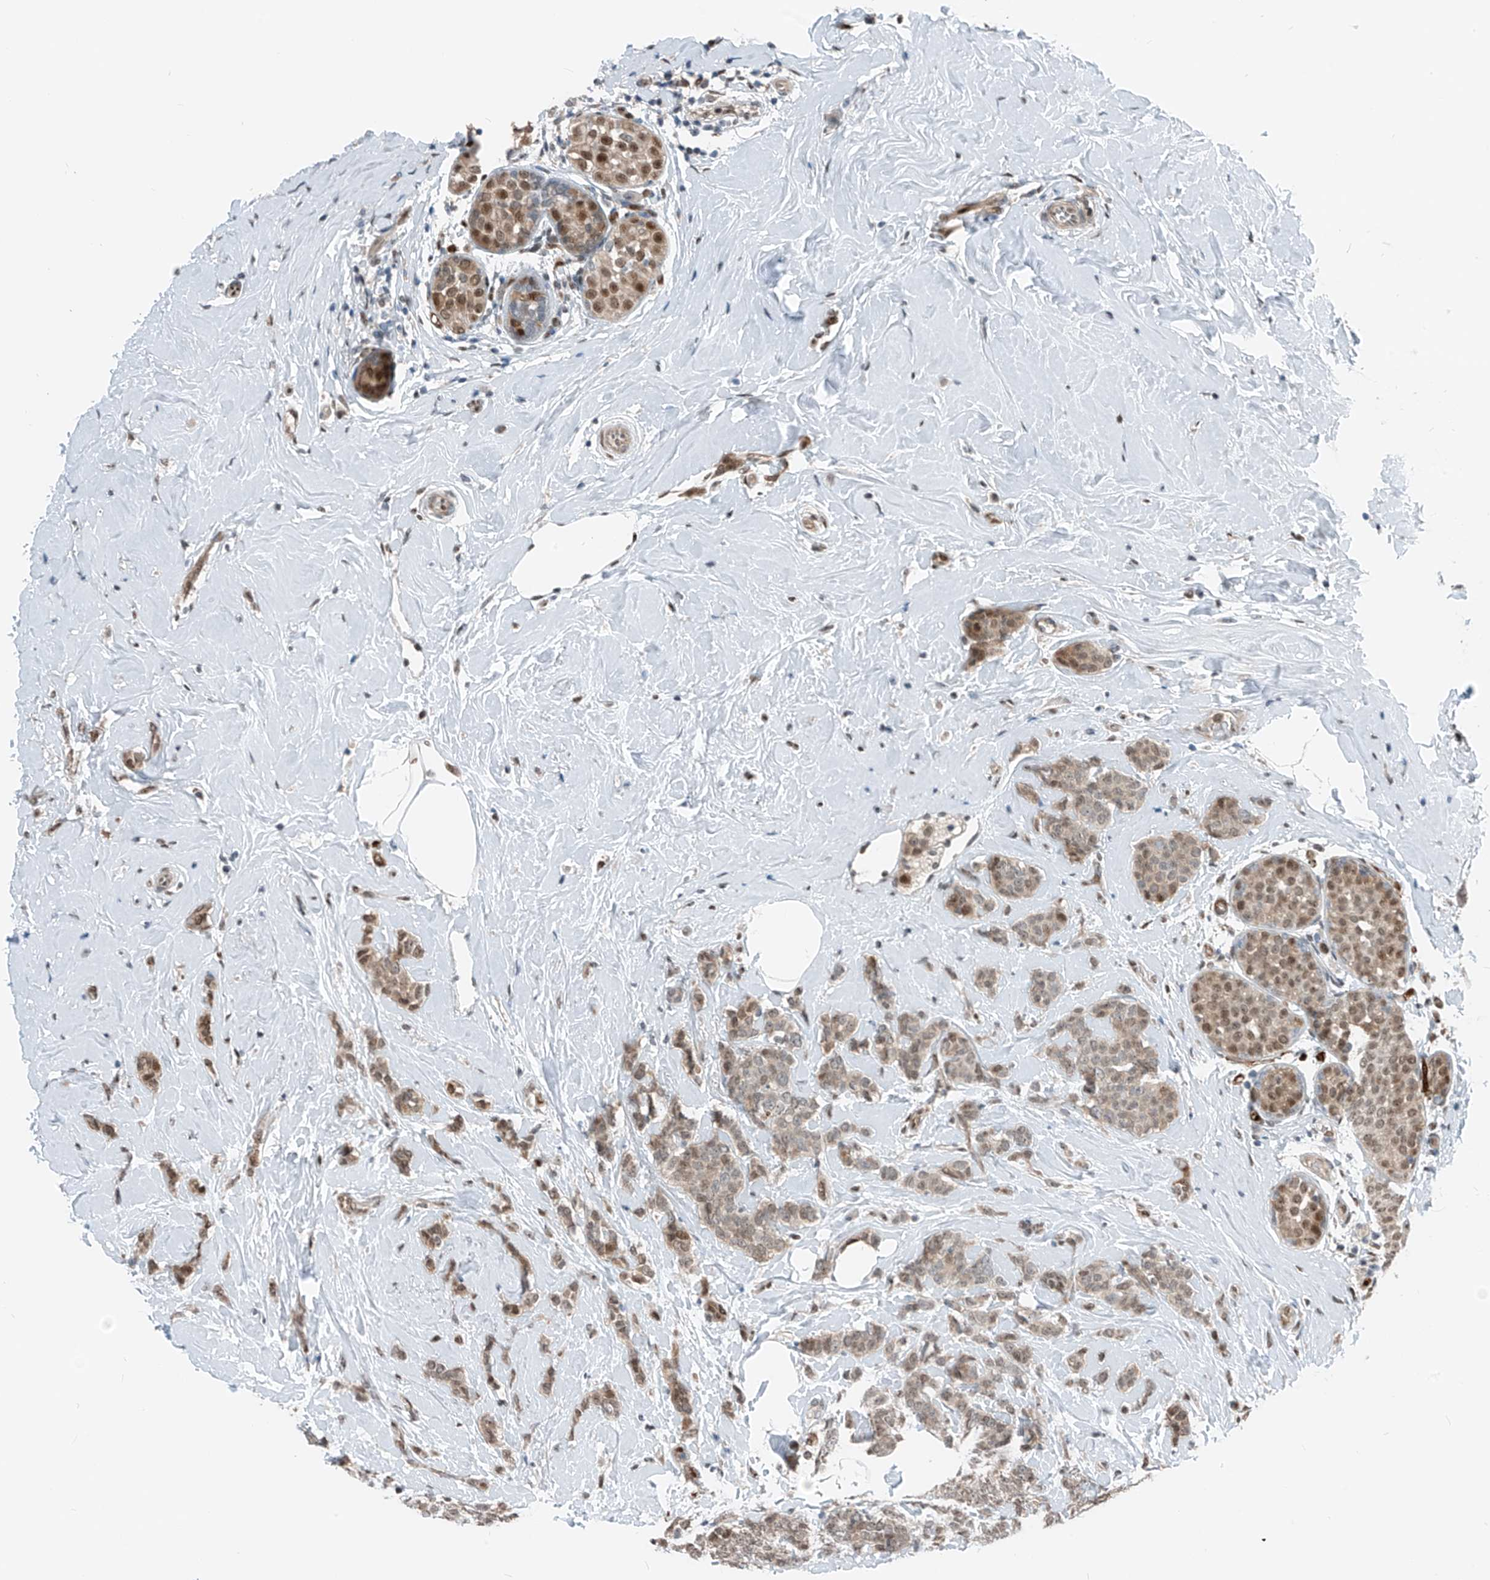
{"staining": {"intensity": "moderate", "quantity": ">75%", "location": "cytoplasmic/membranous,nuclear"}, "tissue": "breast cancer", "cell_type": "Tumor cells", "image_type": "cancer", "snomed": [{"axis": "morphology", "description": "Lobular carcinoma, in situ"}, {"axis": "morphology", "description": "Lobular carcinoma"}, {"axis": "topography", "description": "Breast"}], "caption": "Protein expression analysis of human breast cancer reveals moderate cytoplasmic/membranous and nuclear expression in about >75% of tumor cells.", "gene": "RBP7", "patient": {"sex": "female", "age": 41}}